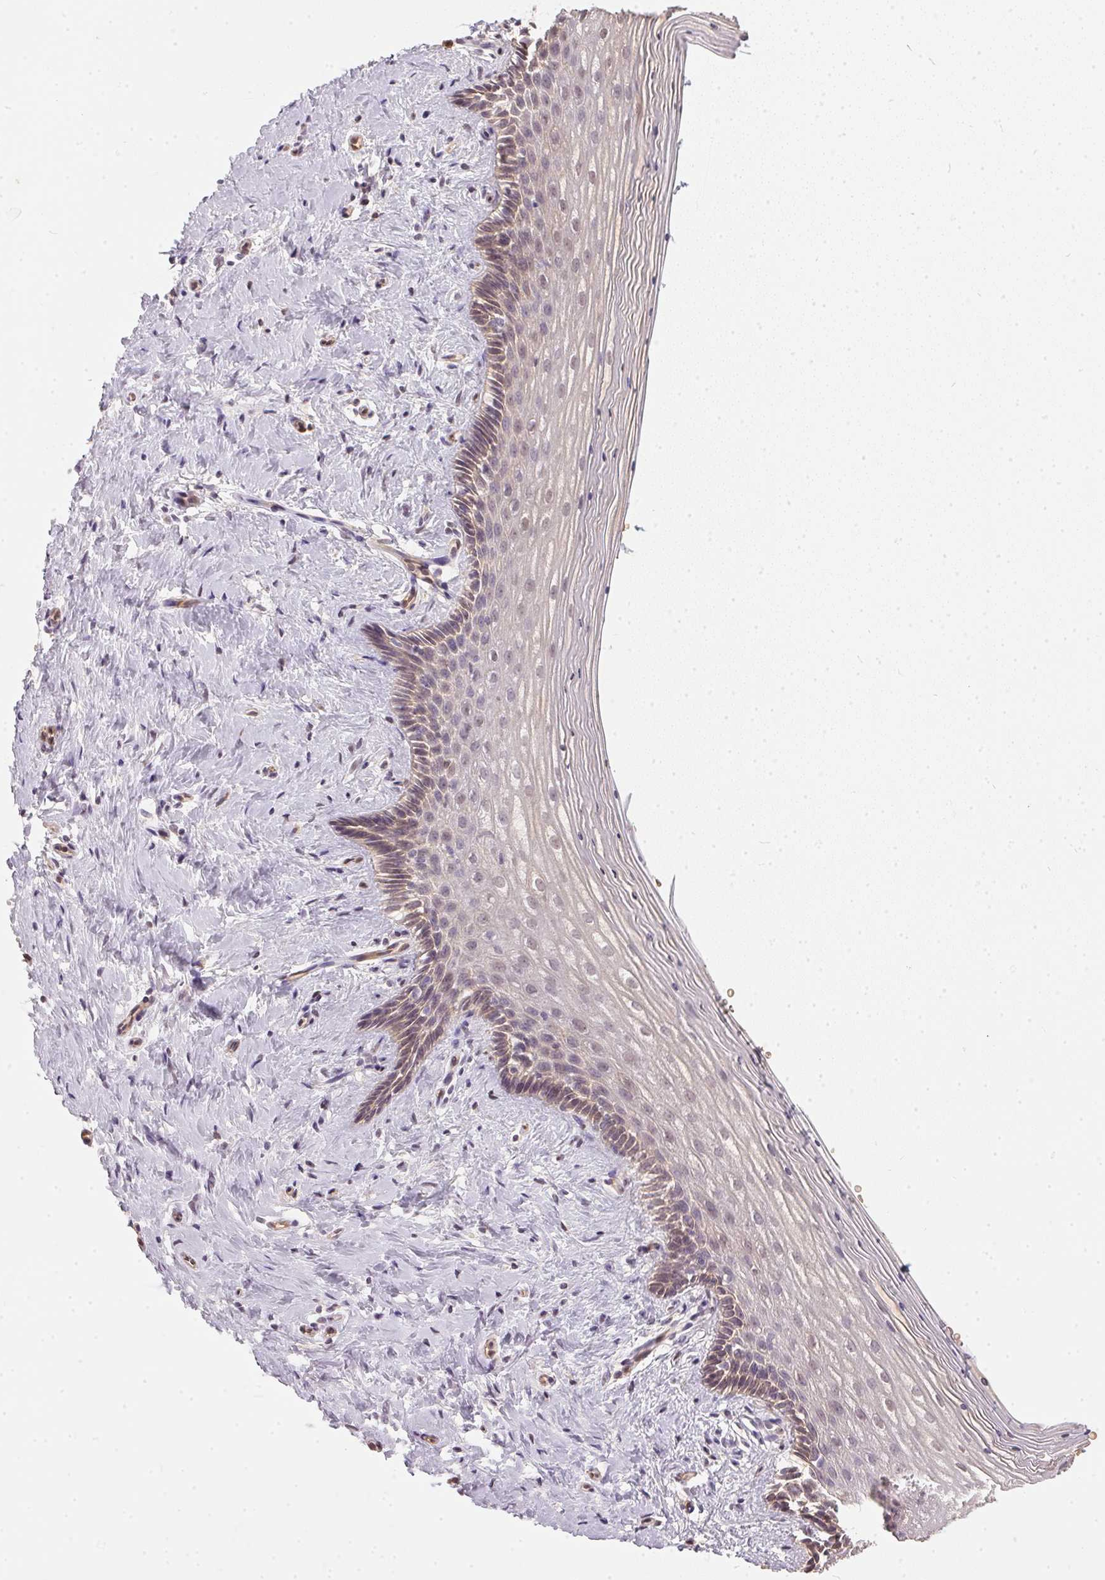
{"staining": {"intensity": "weak", "quantity": "<25%", "location": "cytoplasmic/membranous"}, "tissue": "vagina", "cell_type": "Squamous epithelial cells", "image_type": "normal", "snomed": [{"axis": "morphology", "description": "Normal tissue, NOS"}, {"axis": "topography", "description": "Vagina"}], "caption": "The photomicrograph reveals no significant staining in squamous epithelial cells of vagina.", "gene": "BLMH", "patient": {"sex": "female", "age": 42}}